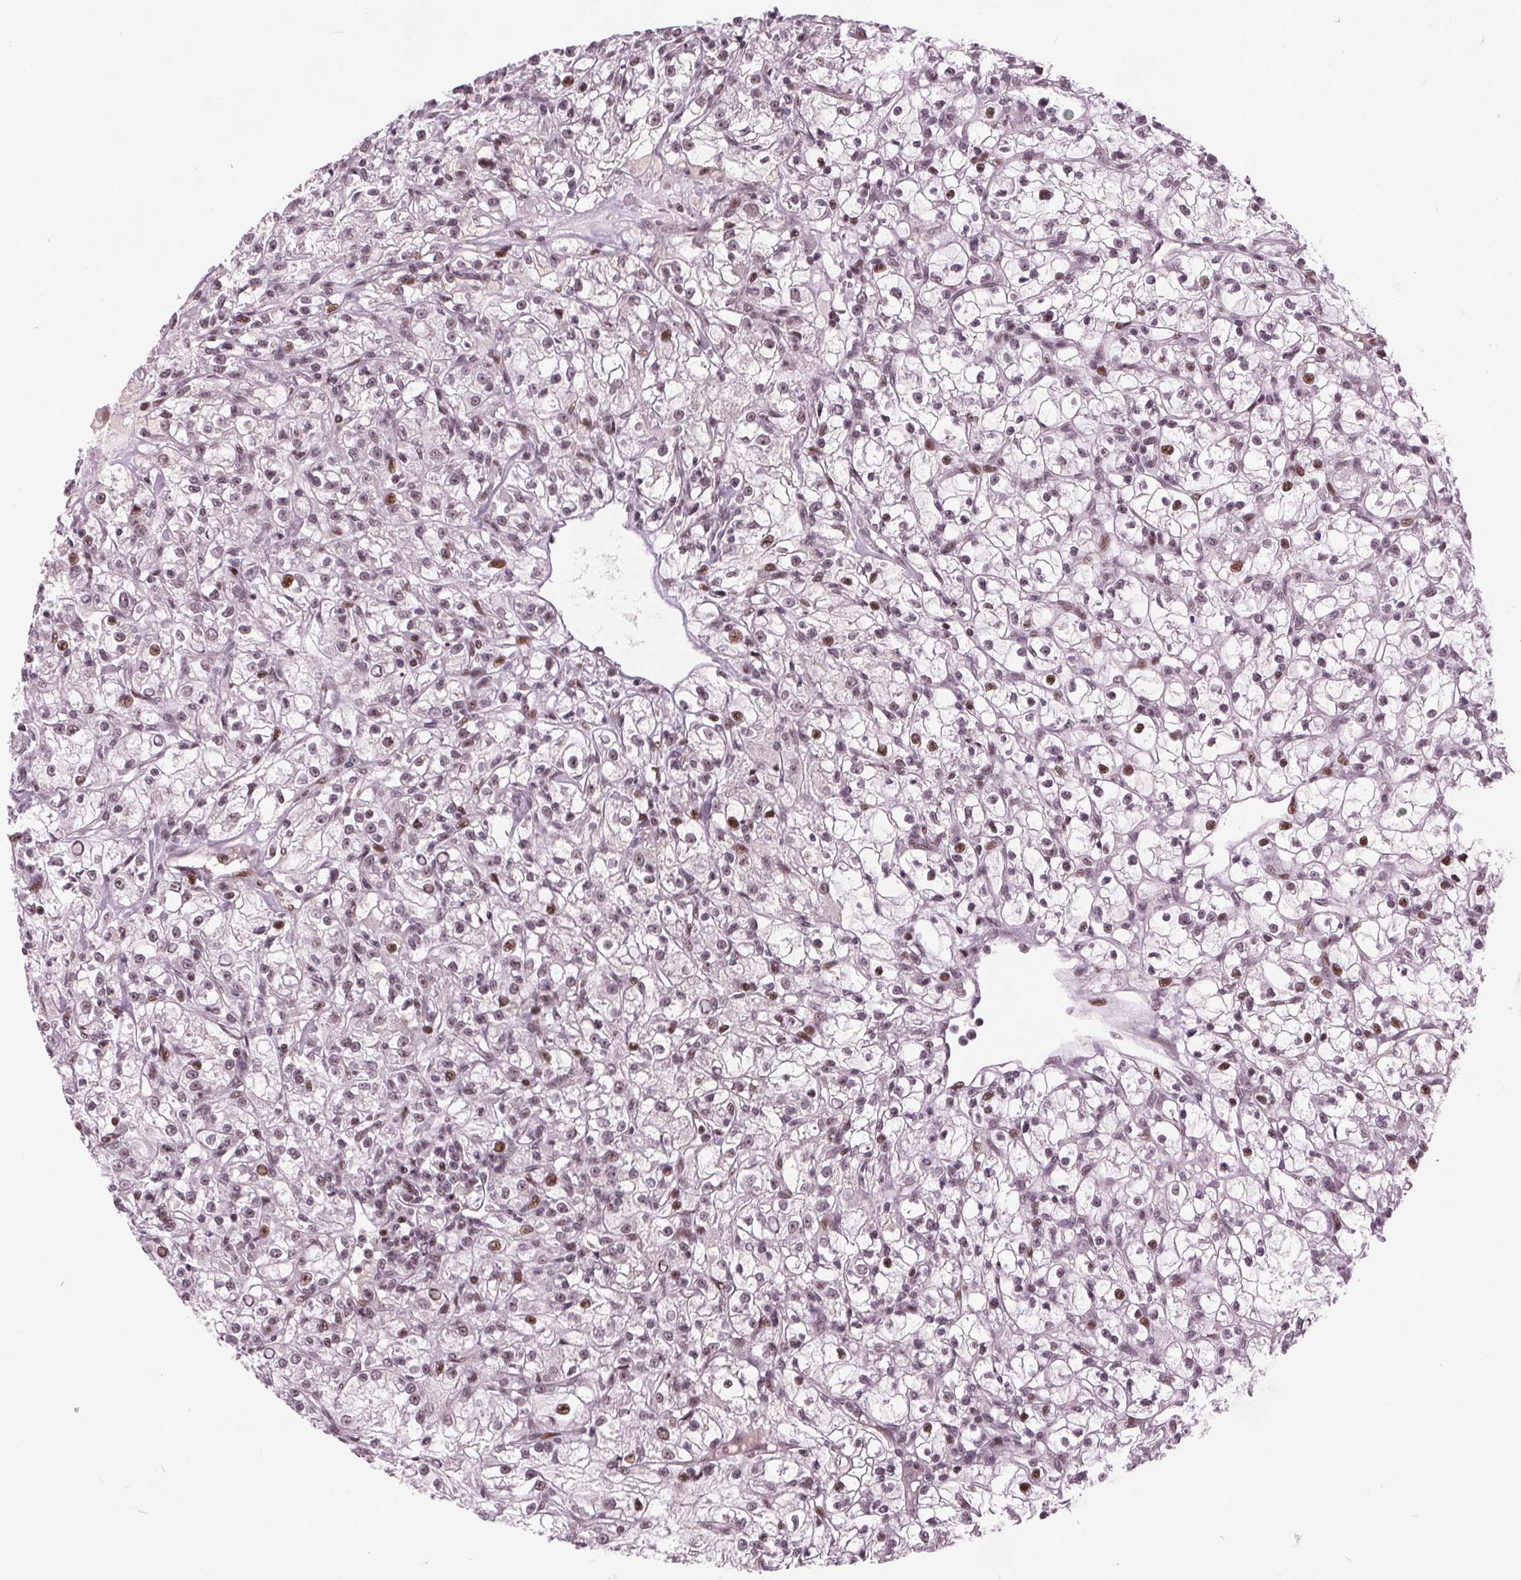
{"staining": {"intensity": "moderate", "quantity": "<25%", "location": "nuclear"}, "tissue": "renal cancer", "cell_type": "Tumor cells", "image_type": "cancer", "snomed": [{"axis": "morphology", "description": "Adenocarcinoma, NOS"}, {"axis": "topography", "description": "Kidney"}], "caption": "This is a histology image of IHC staining of renal cancer (adenocarcinoma), which shows moderate positivity in the nuclear of tumor cells.", "gene": "TTC34", "patient": {"sex": "female", "age": 59}}